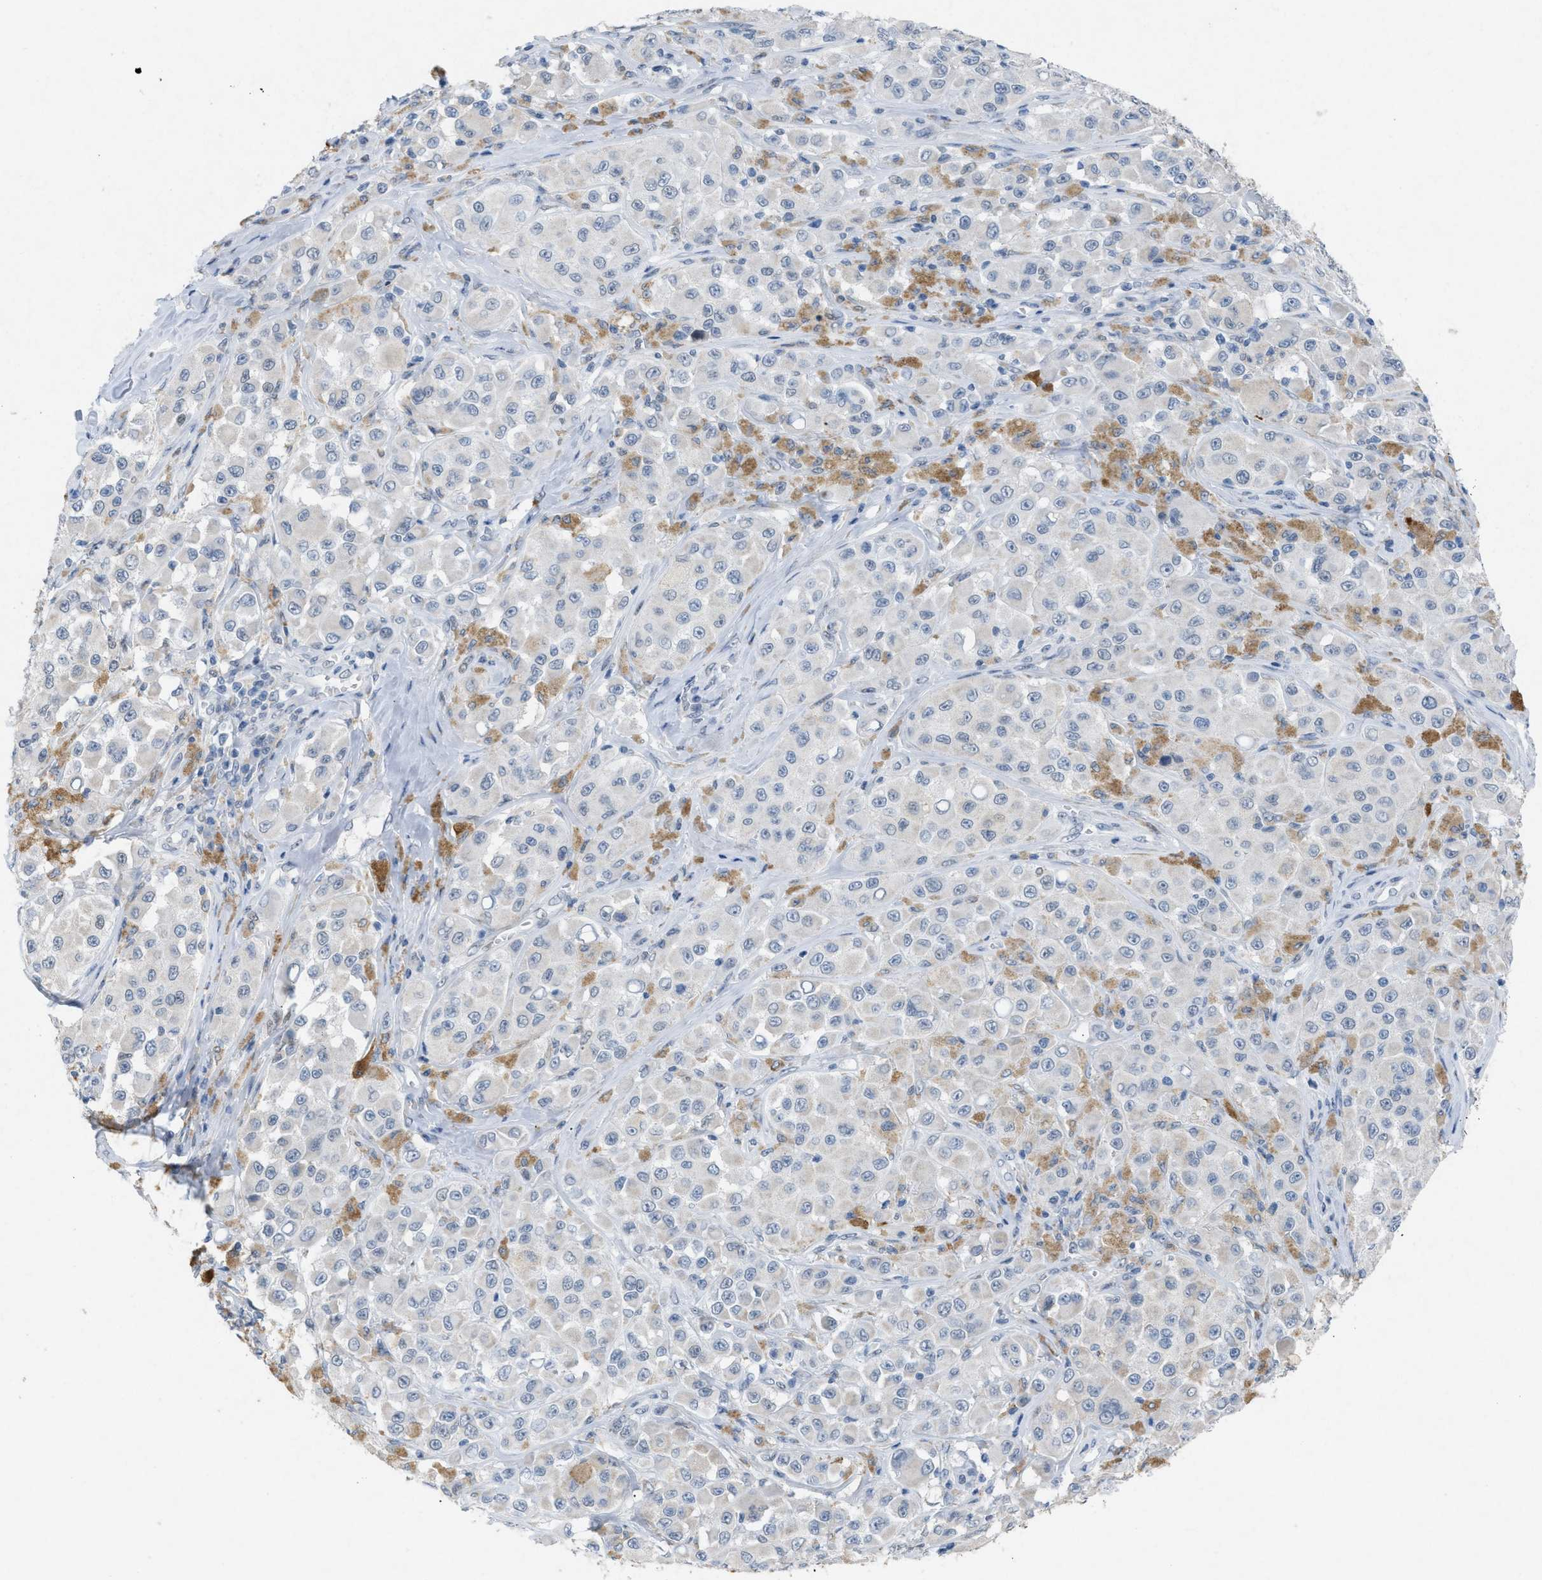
{"staining": {"intensity": "negative", "quantity": "none", "location": "none"}, "tissue": "melanoma", "cell_type": "Tumor cells", "image_type": "cancer", "snomed": [{"axis": "morphology", "description": "Malignant melanoma, NOS"}, {"axis": "topography", "description": "Skin"}], "caption": "Human melanoma stained for a protein using IHC displays no positivity in tumor cells.", "gene": "TASOR", "patient": {"sex": "male", "age": 84}}